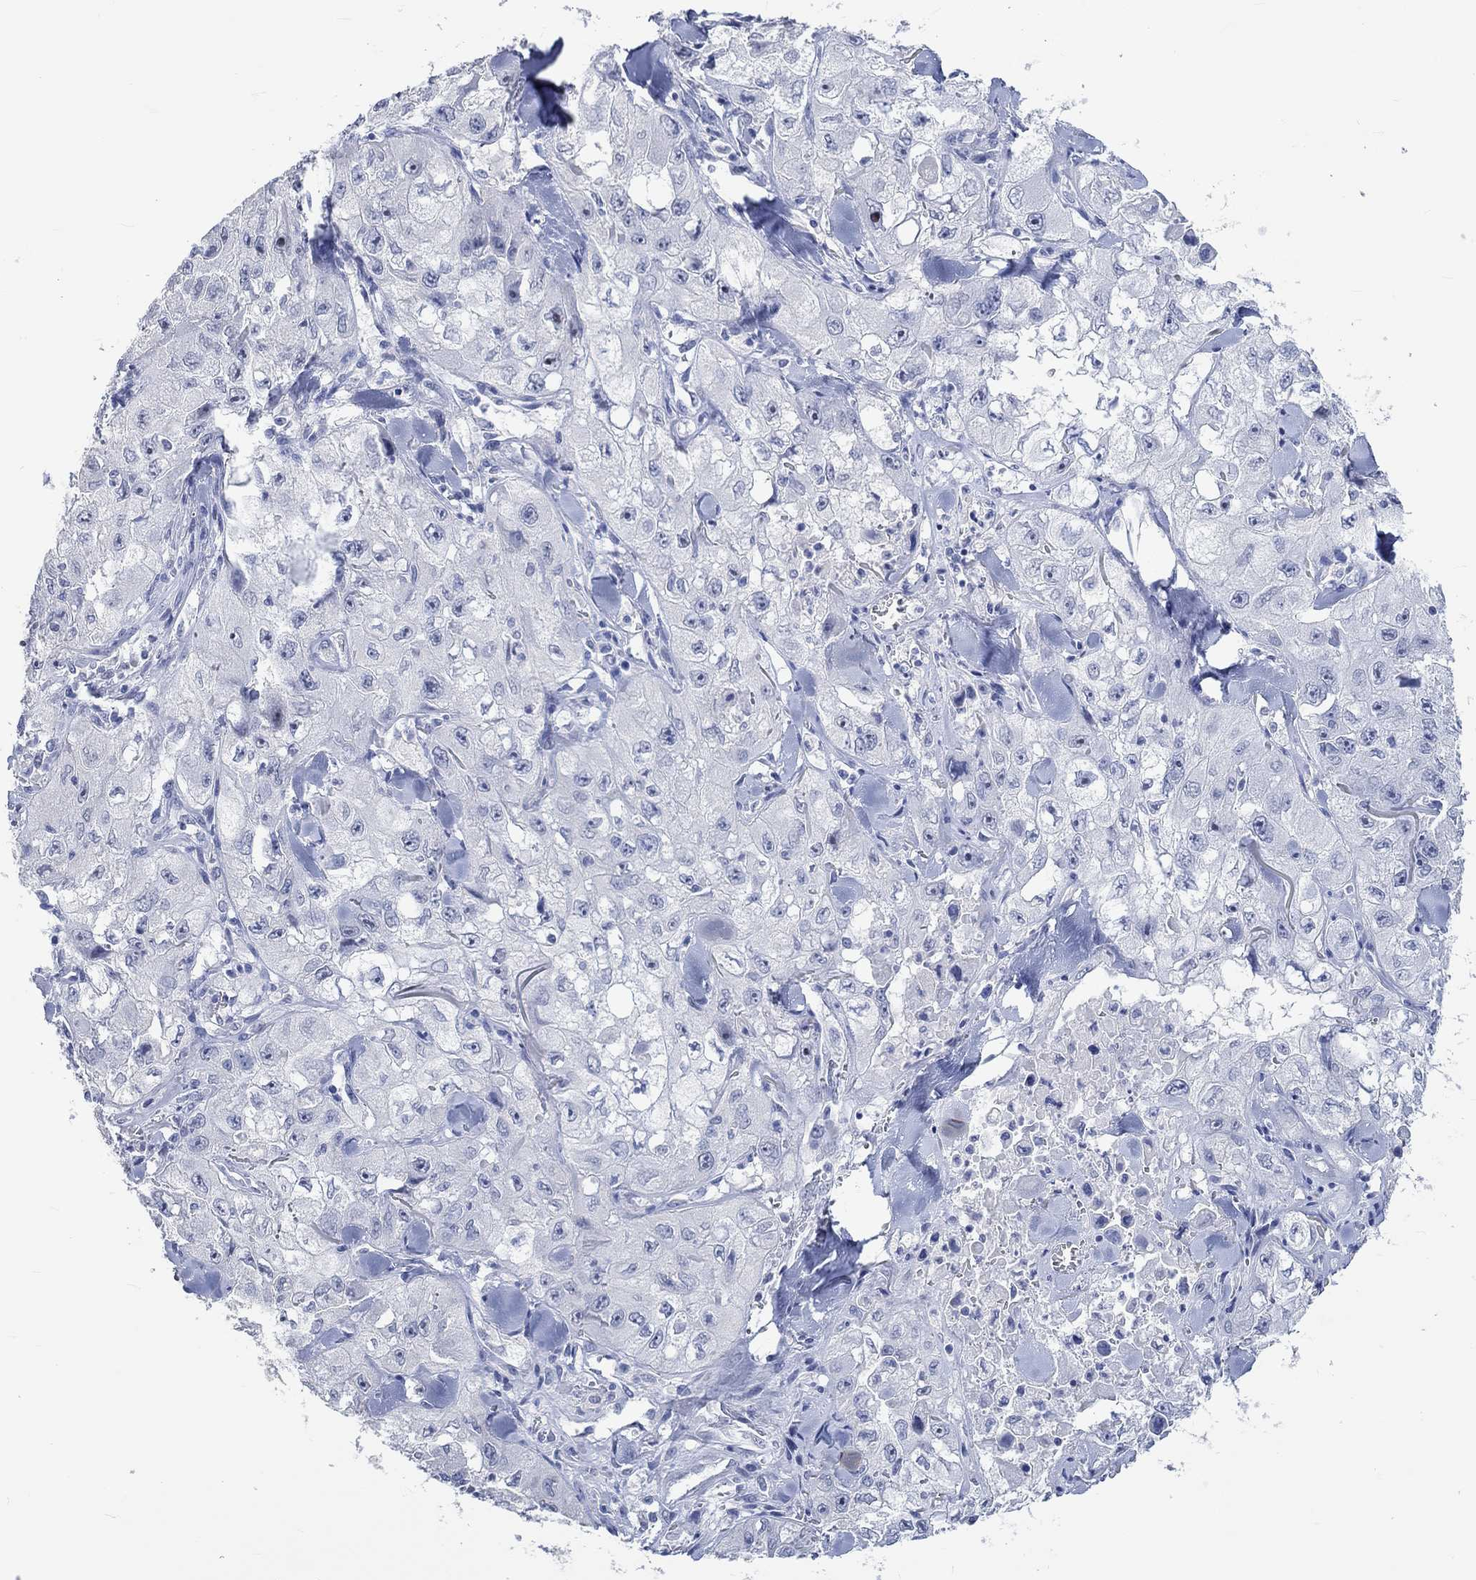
{"staining": {"intensity": "negative", "quantity": "none", "location": "none"}, "tissue": "skin cancer", "cell_type": "Tumor cells", "image_type": "cancer", "snomed": [{"axis": "morphology", "description": "Squamous cell carcinoma, NOS"}, {"axis": "topography", "description": "Skin"}, {"axis": "topography", "description": "Subcutis"}], "caption": "A histopathology image of human skin cancer is negative for staining in tumor cells.", "gene": "C4orf47", "patient": {"sex": "male", "age": 73}}